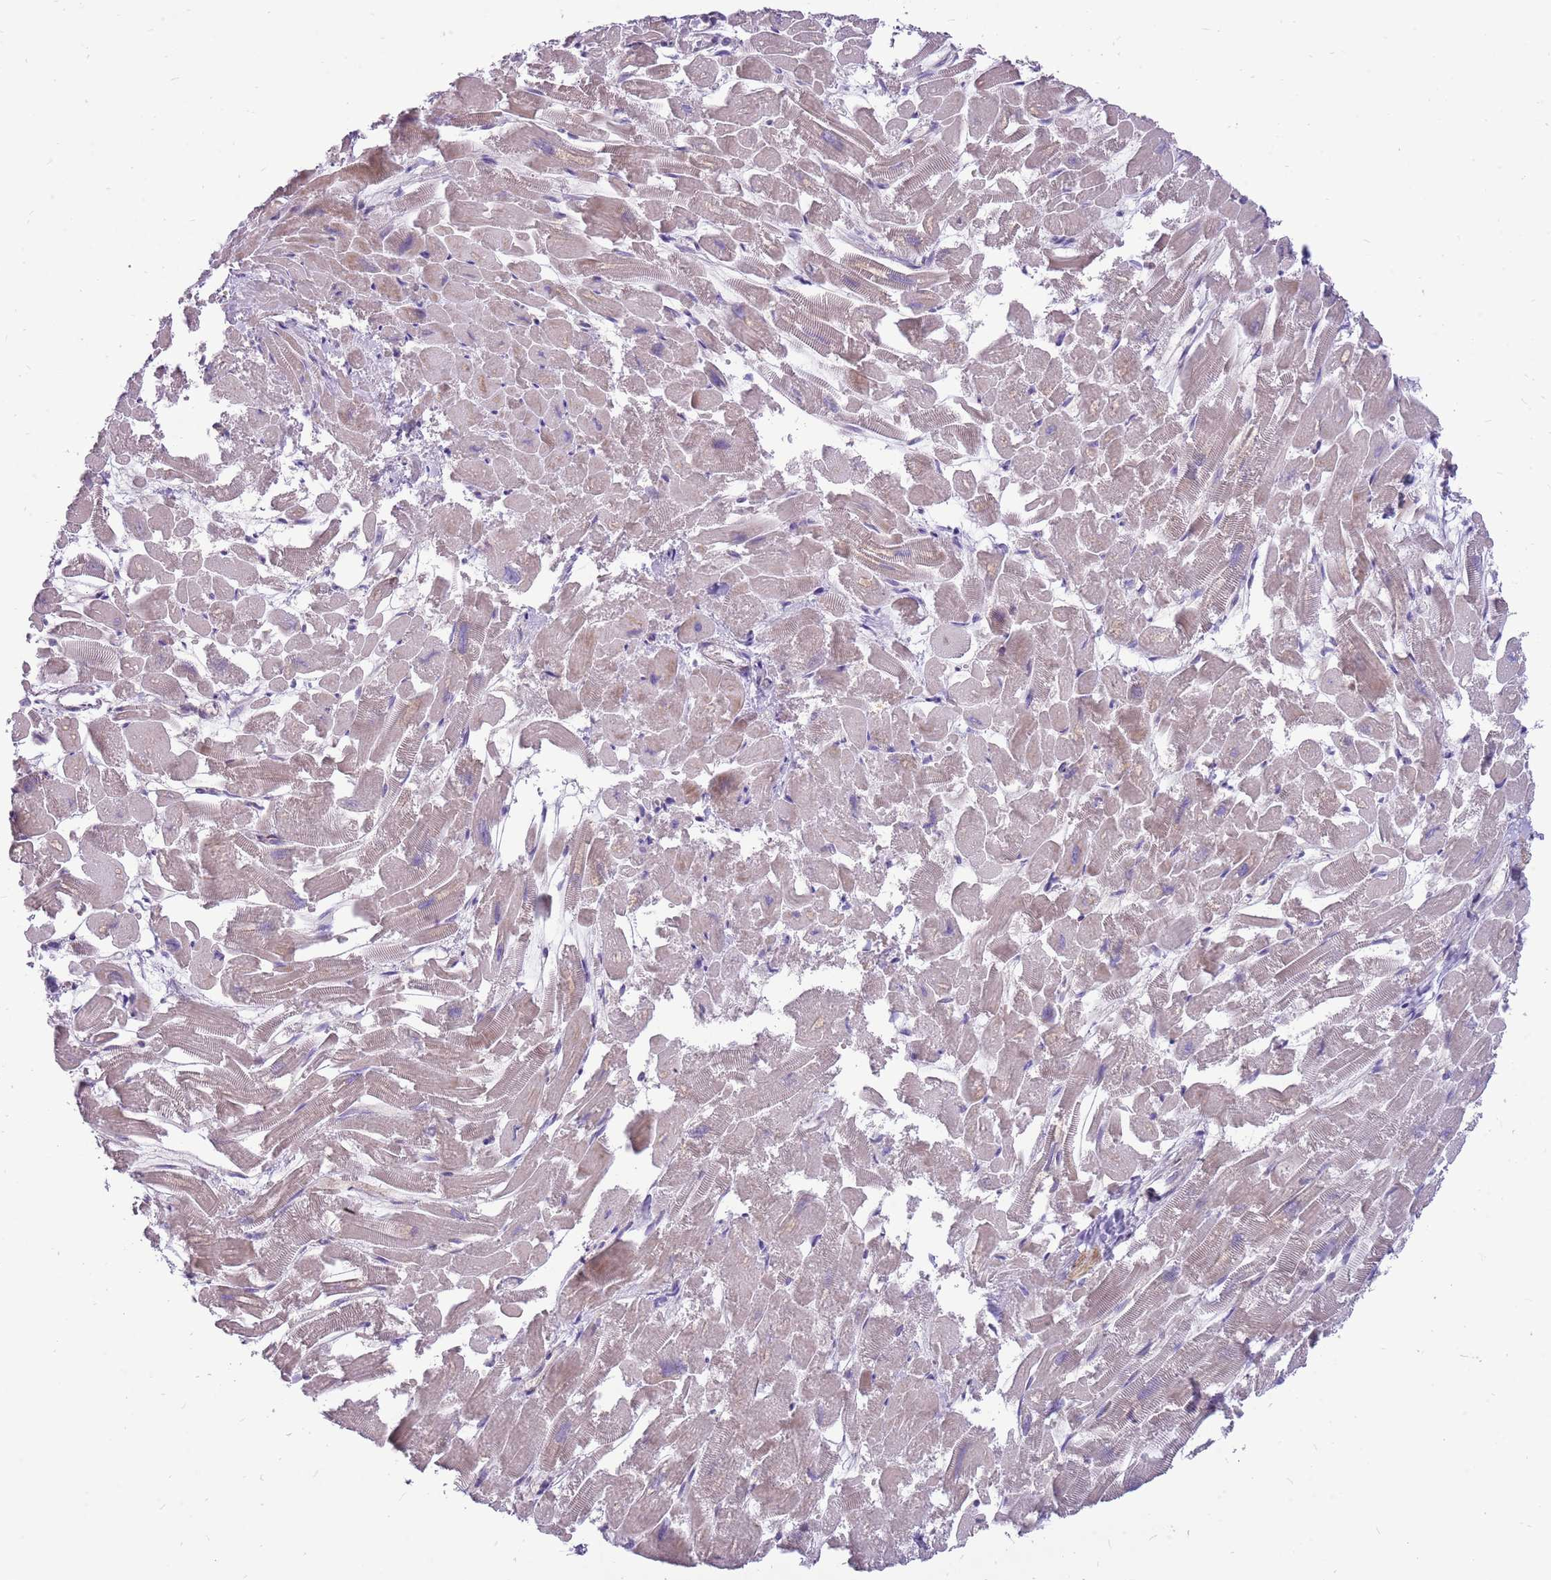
{"staining": {"intensity": "weak", "quantity": "25%-75%", "location": "cytoplasmic/membranous"}, "tissue": "heart muscle", "cell_type": "Cardiomyocytes", "image_type": "normal", "snomed": [{"axis": "morphology", "description": "Normal tissue, NOS"}, {"axis": "topography", "description": "Heart"}], "caption": "Immunohistochemistry (DAB) staining of benign heart muscle reveals weak cytoplasmic/membranous protein expression in about 25%-75% of cardiomyocytes. Immunohistochemistry stains the protein of interest in brown and the nuclei are stained blue.", "gene": "WDR90", "patient": {"sex": "male", "age": 54}}